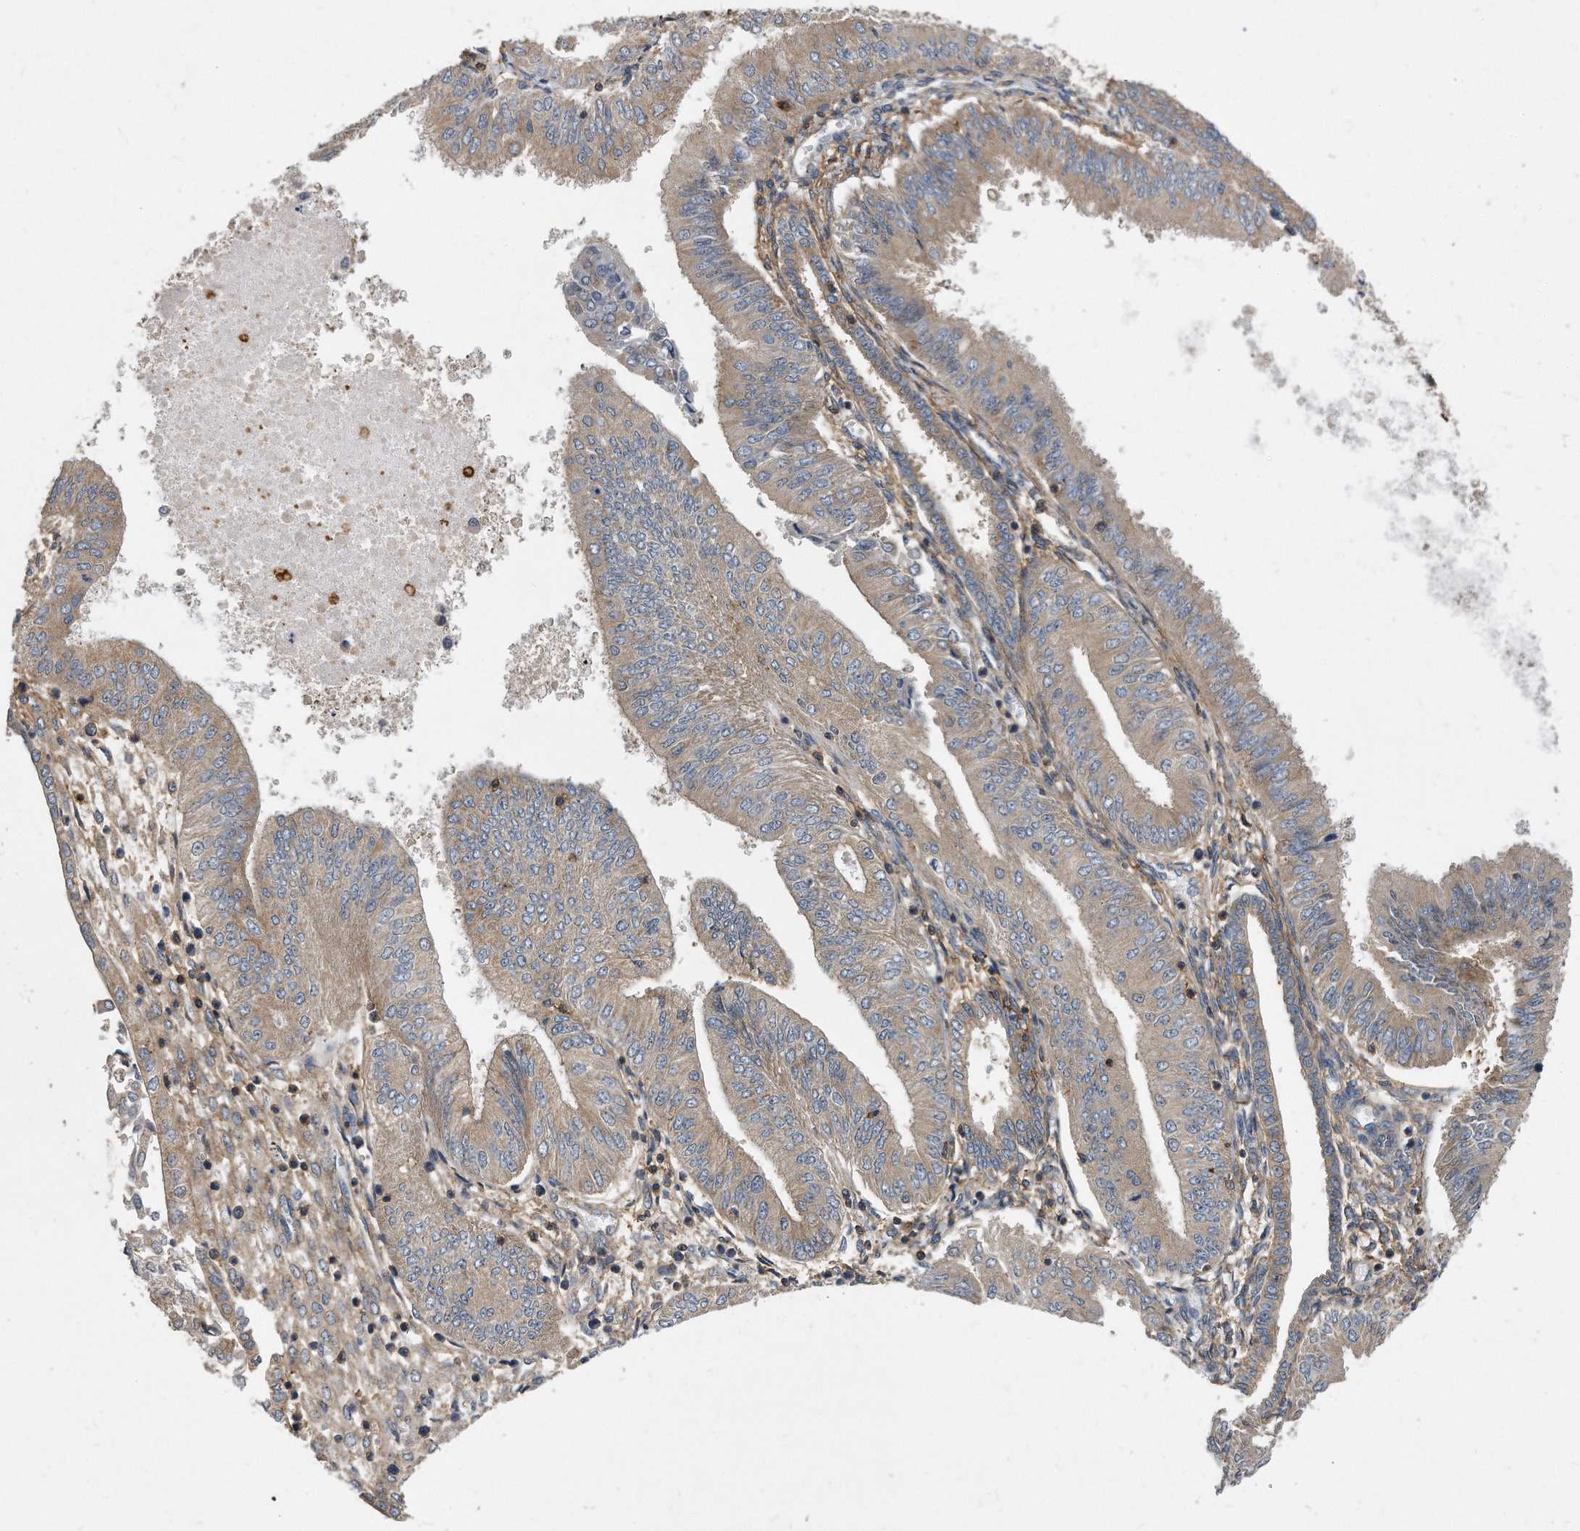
{"staining": {"intensity": "moderate", "quantity": "25%-75%", "location": "cytoplasmic/membranous"}, "tissue": "endometrial cancer", "cell_type": "Tumor cells", "image_type": "cancer", "snomed": [{"axis": "morphology", "description": "Adenocarcinoma, NOS"}, {"axis": "topography", "description": "Endometrium"}], "caption": "A brown stain highlights moderate cytoplasmic/membranous expression of a protein in human endometrial cancer (adenocarcinoma) tumor cells.", "gene": "ATG5", "patient": {"sex": "female", "age": 53}}